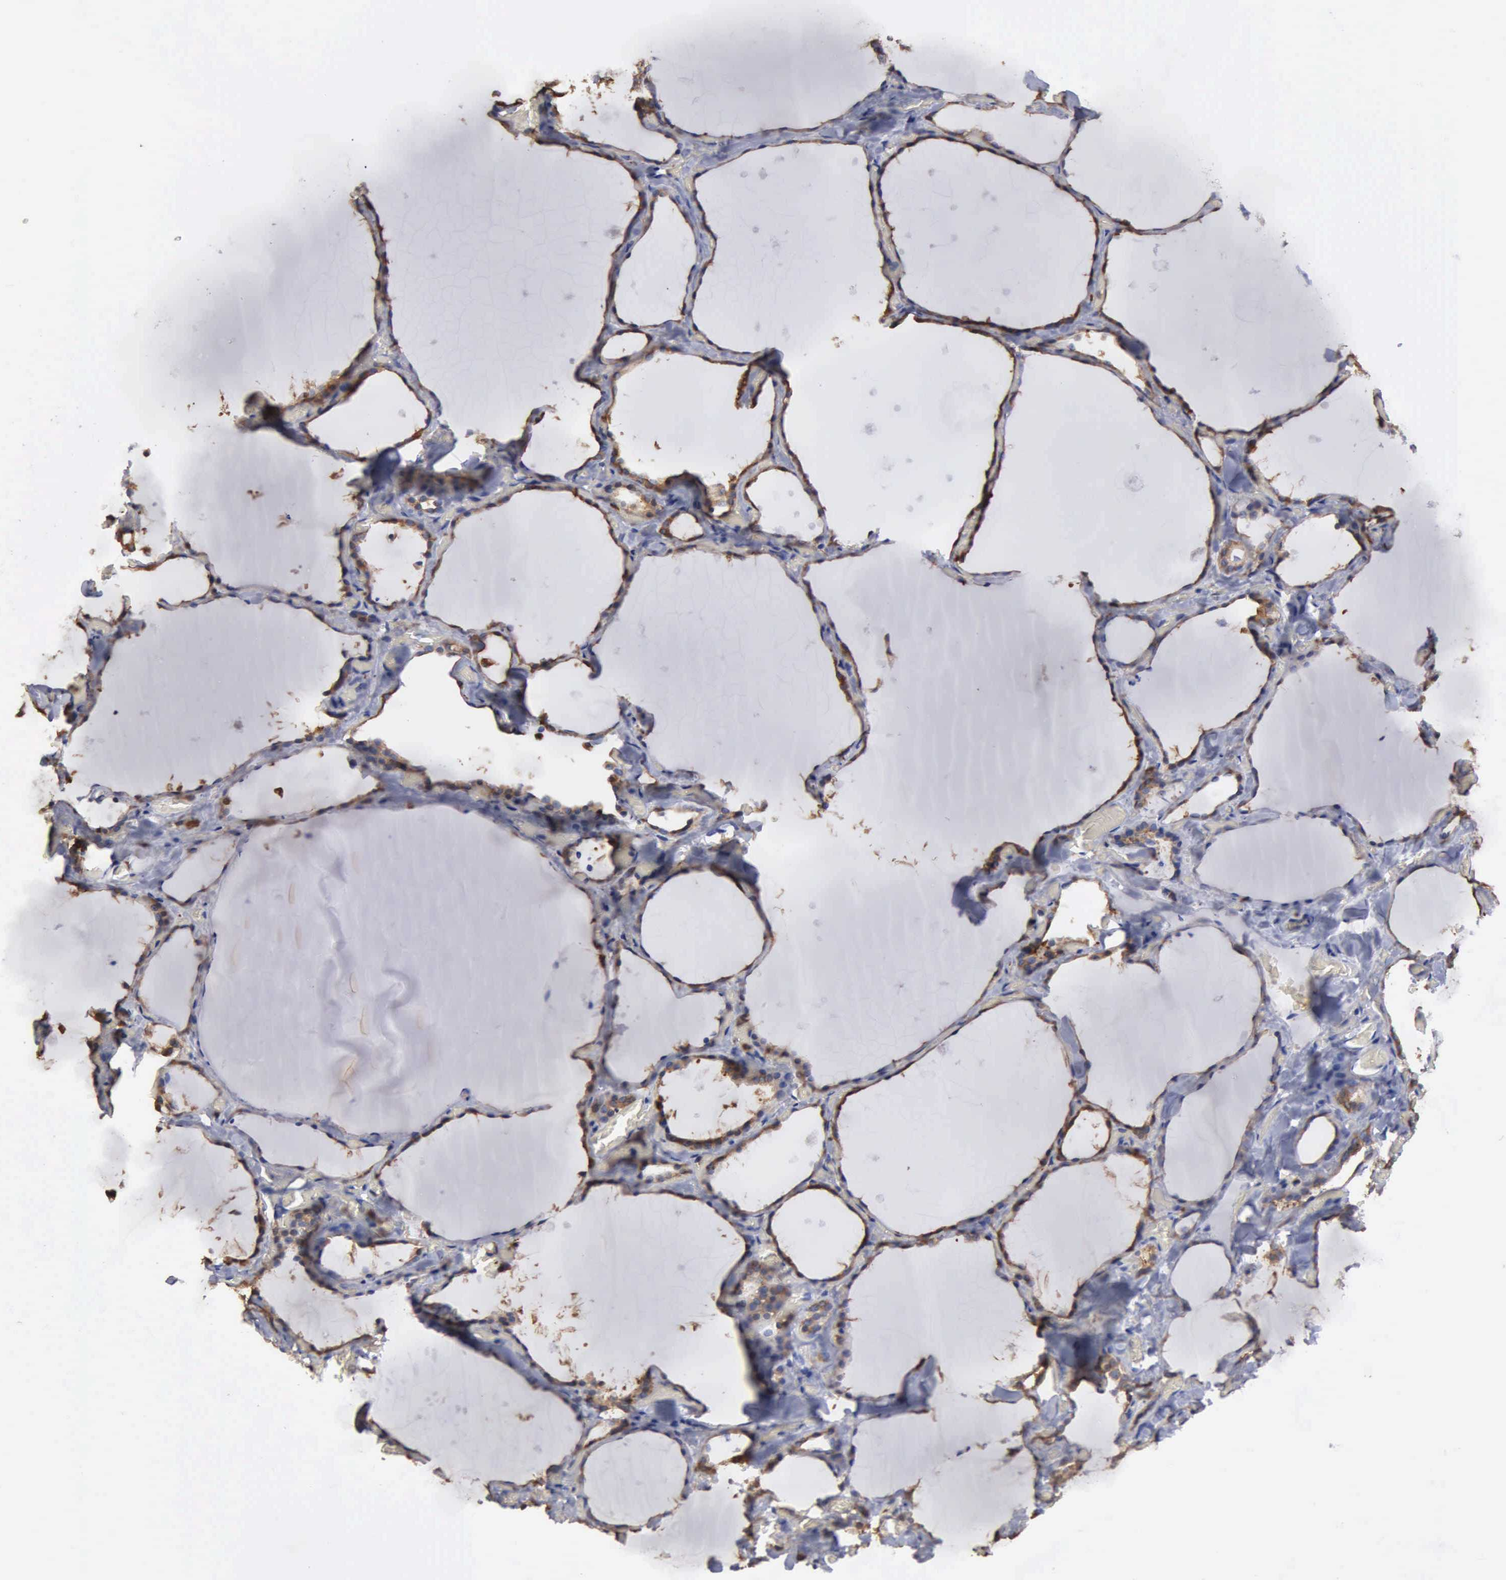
{"staining": {"intensity": "moderate", "quantity": ">75%", "location": "cytoplasmic/membranous"}, "tissue": "thyroid gland", "cell_type": "Glandular cells", "image_type": "normal", "snomed": [{"axis": "morphology", "description": "Normal tissue, NOS"}, {"axis": "topography", "description": "Thyroid gland"}], "caption": "Immunohistochemical staining of unremarkable human thyroid gland exhibits >75% levels of moderate cytoplasmic/membranous protein positivity in about >75% of glandular cells.", "gene": "G6PD", "patient": {"sex": "male", "age": 34}}